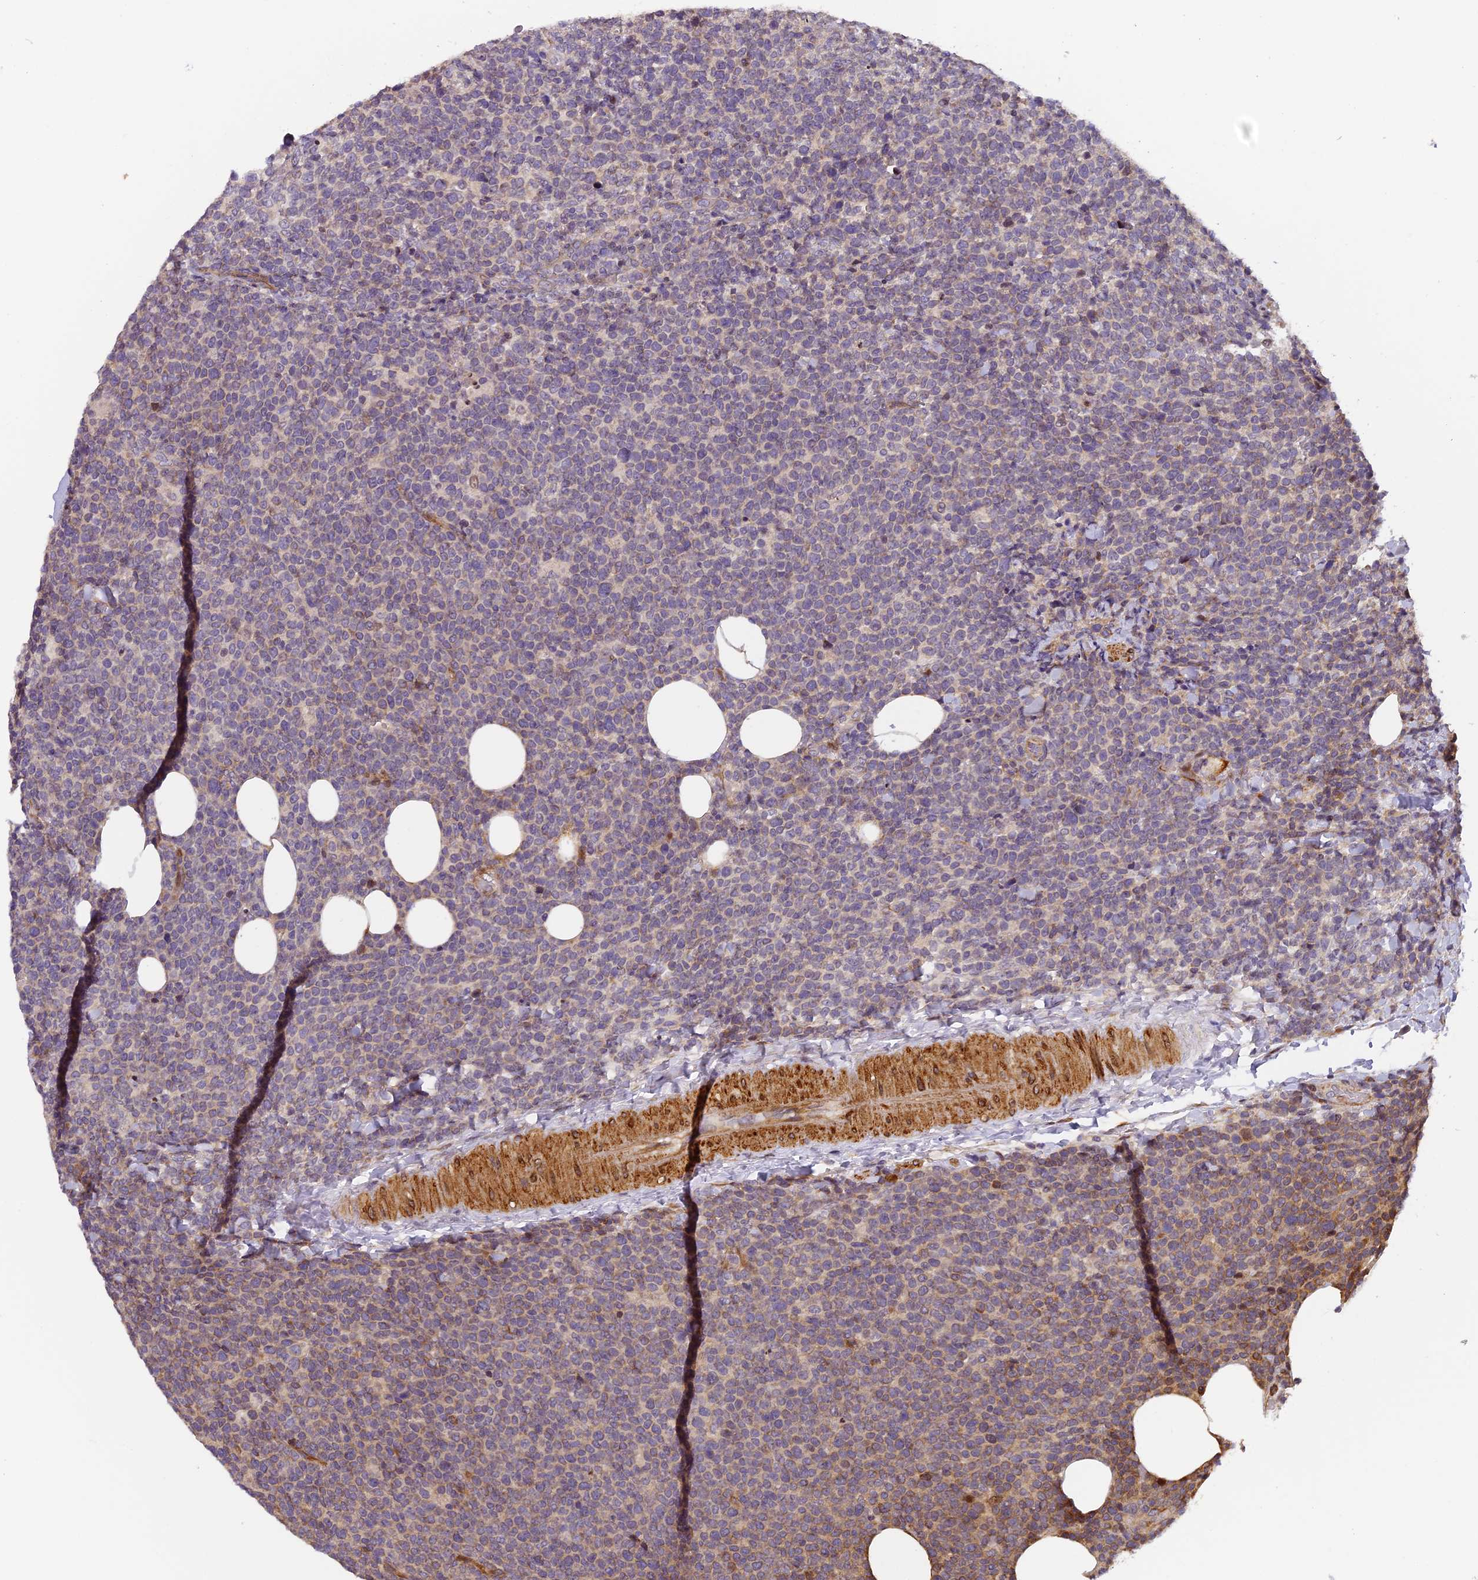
{"staining": {"intensity": "weak", "quantity": "<25%", "location": "cytoplasmic/membranous"}, "tissue": "lymphoma", "cell_type": "Tumor cells", "image_type": "cancer", "snomed": [{"axis": "morphology", "description": "Malignant lymphoma, non-Hodgkin's type, High grade"}, {"axis": "topography", "description": "Lymph node"}], "caption": "This is an immunohistochemistry image of lymphoma. There is no staining in tumor cells.", "gene": "RAB28", "patient": {"sex": "male", "age": 61}}